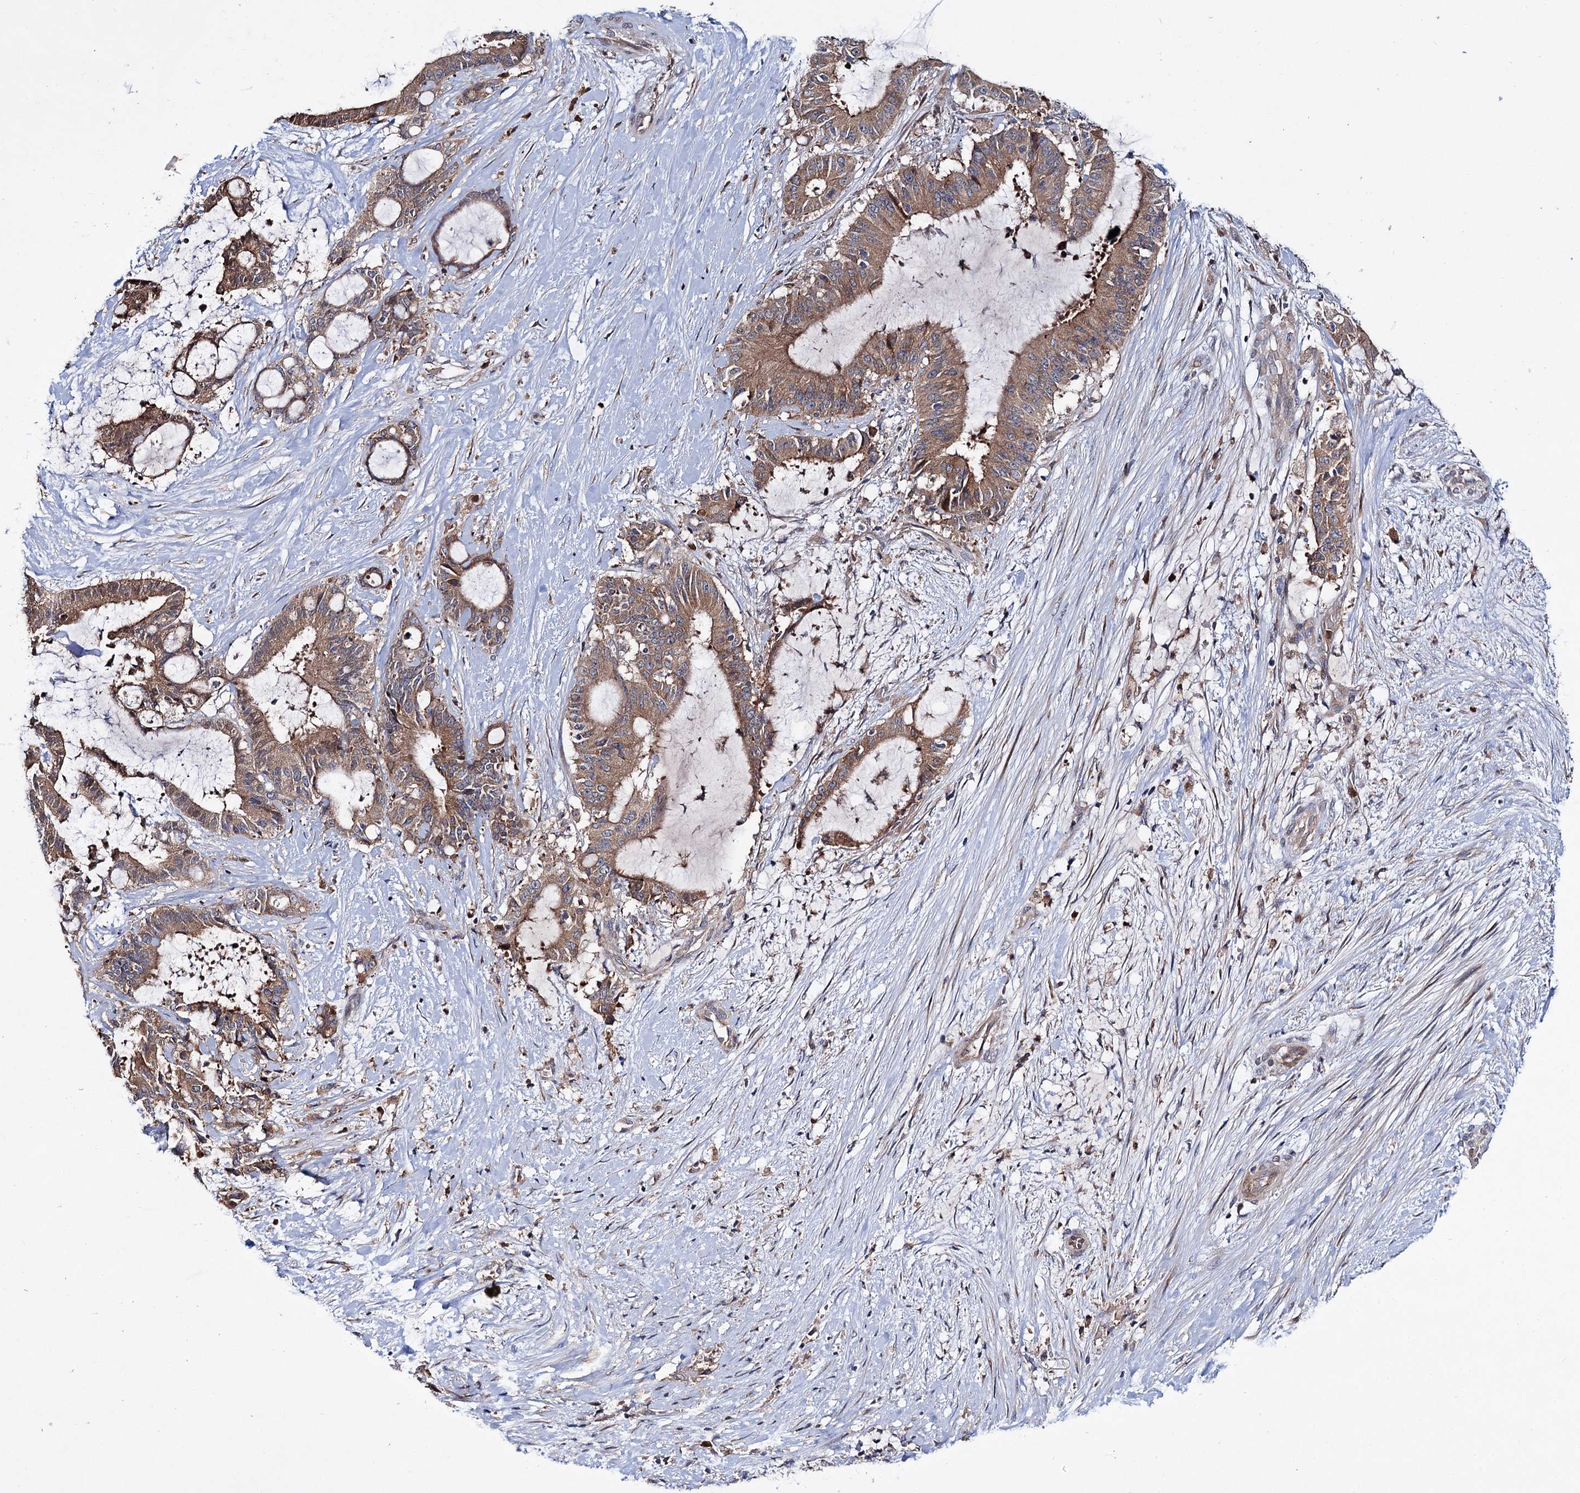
{"staining": {"intensity": "moderate", "quantity": ">75%", "location": "cytoplasmic/membranous"}, "tissue": "liver cancer", "cell_type": "Tumor cells", "image_type": "cancer", "snomed": [{"axis": "morphology", "description": "Normal tissue, NOS"}, {"axis": "morphology", "description": "Cholangiocarcinoma"}, {"axis": "topography", "description": "Liver"}, {"axis": "topography", "description": "Peripheral nerve tissue"}], "caption": "Liver cancer tissue reveals moderate cytoplasmic/membranous positivity in approximately >75% of tumor cells, visualized by immunohistochemistry. The protein of interest is stained brown, and the nuclei are stained in blue (DAB (3,3'-diaminobenzidine) IHC with brightfield microscopy, high magnification).", "gene": "PTPN3", "patient": {"sex": "female", "age": 73}}